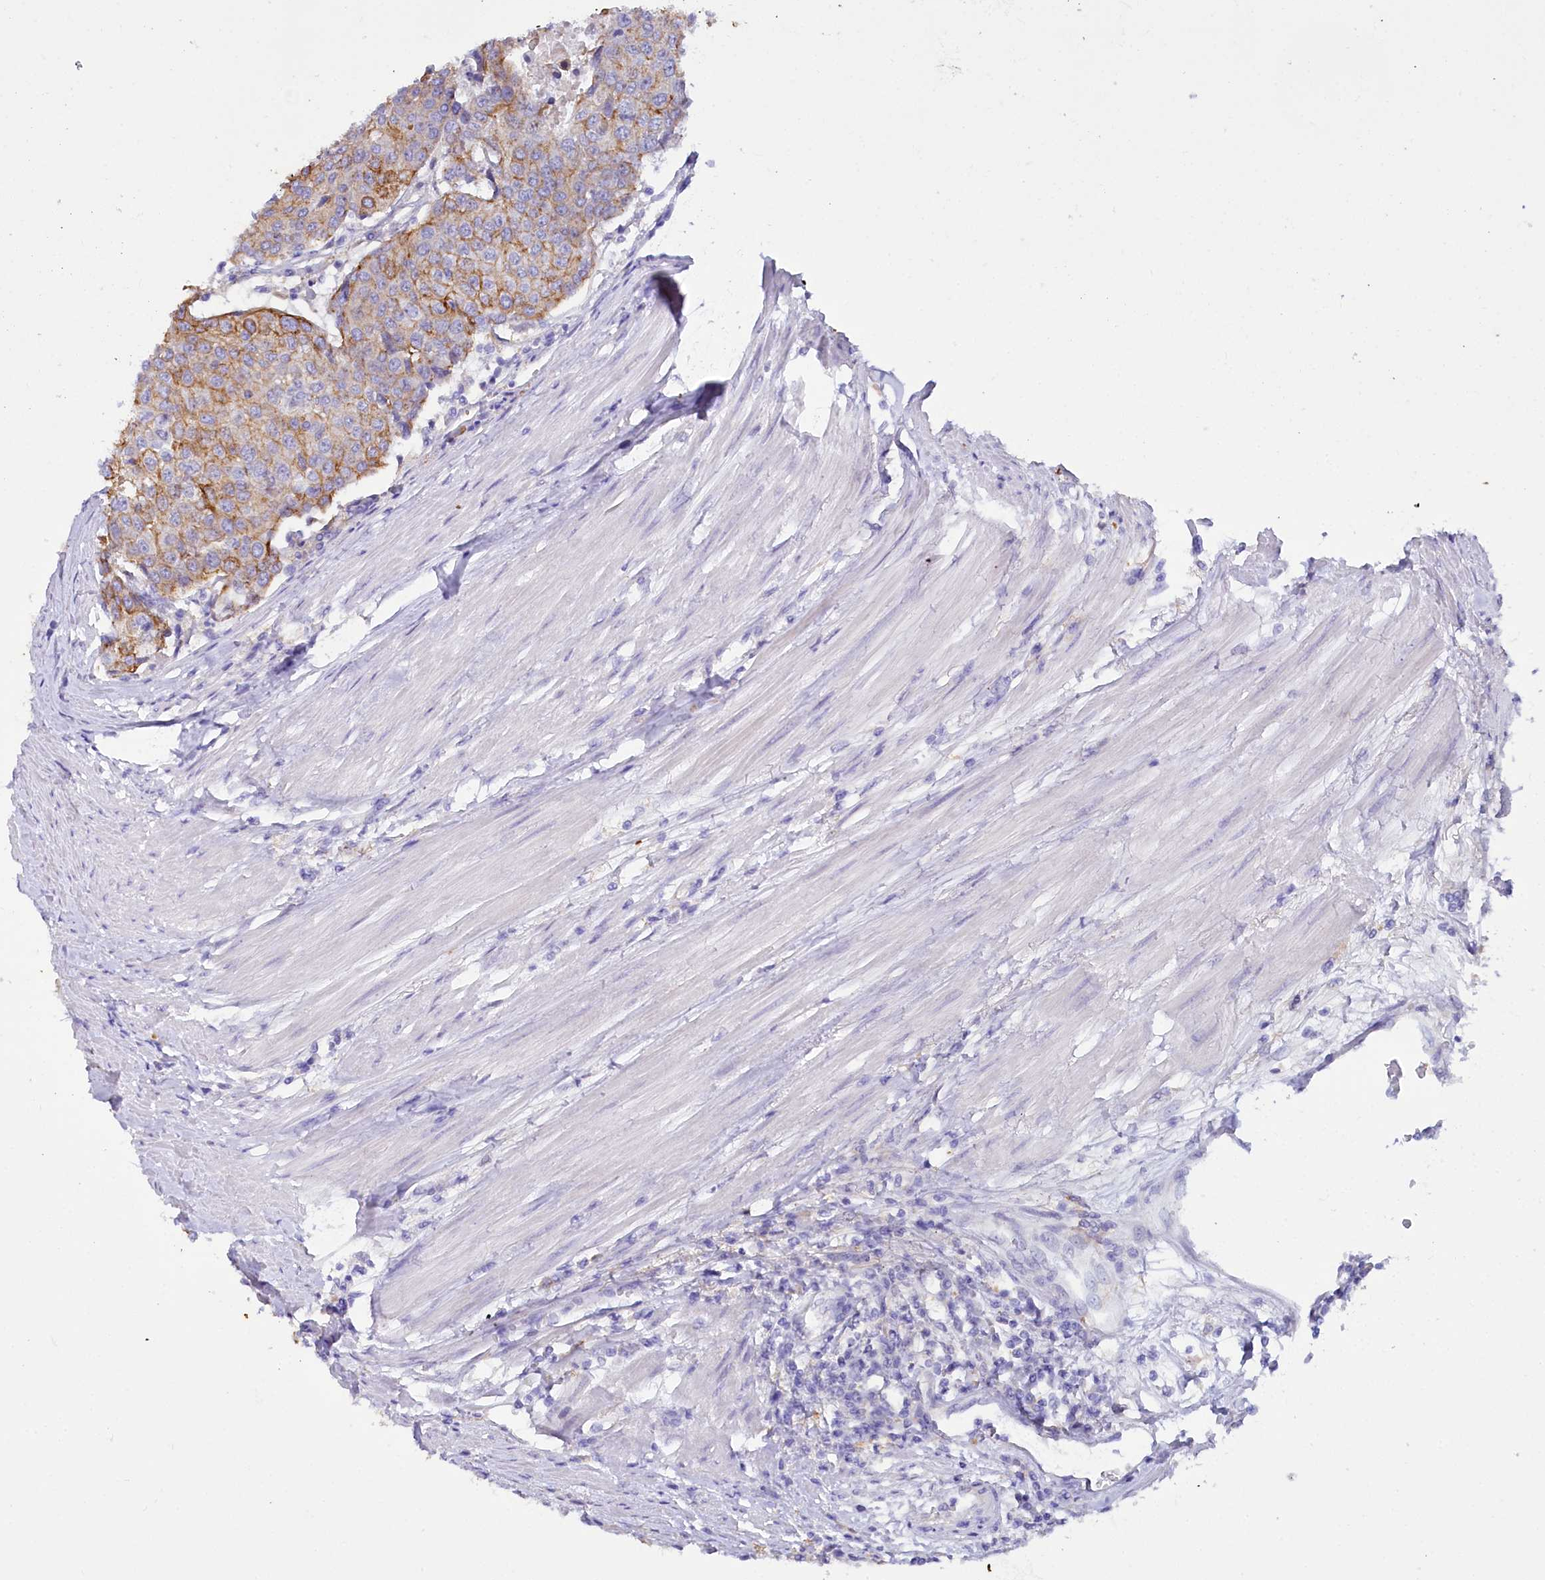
{"staining": {"intensity": "moderate", "quantity": "<25%", "location": "cytoplasmic/membranous"}, "tissue": "urothelial cancer", "cell_type": "Tumor cells", "image_type": "cancer", "snomed": [{"axis": "morphology", "description": "Urothelial carcinoma, High grade"}, {"axis": "topography", "description": "Urinary bladder"}], "caption": "There is low levels of moderate cytoplasmic/membranous expression in tumor cells of urothelial cancer, as demonstrated by immunohistochemical staining (brown color).", "gene": "FAAP20", "patient": {"sex": "female", "age": 85}}